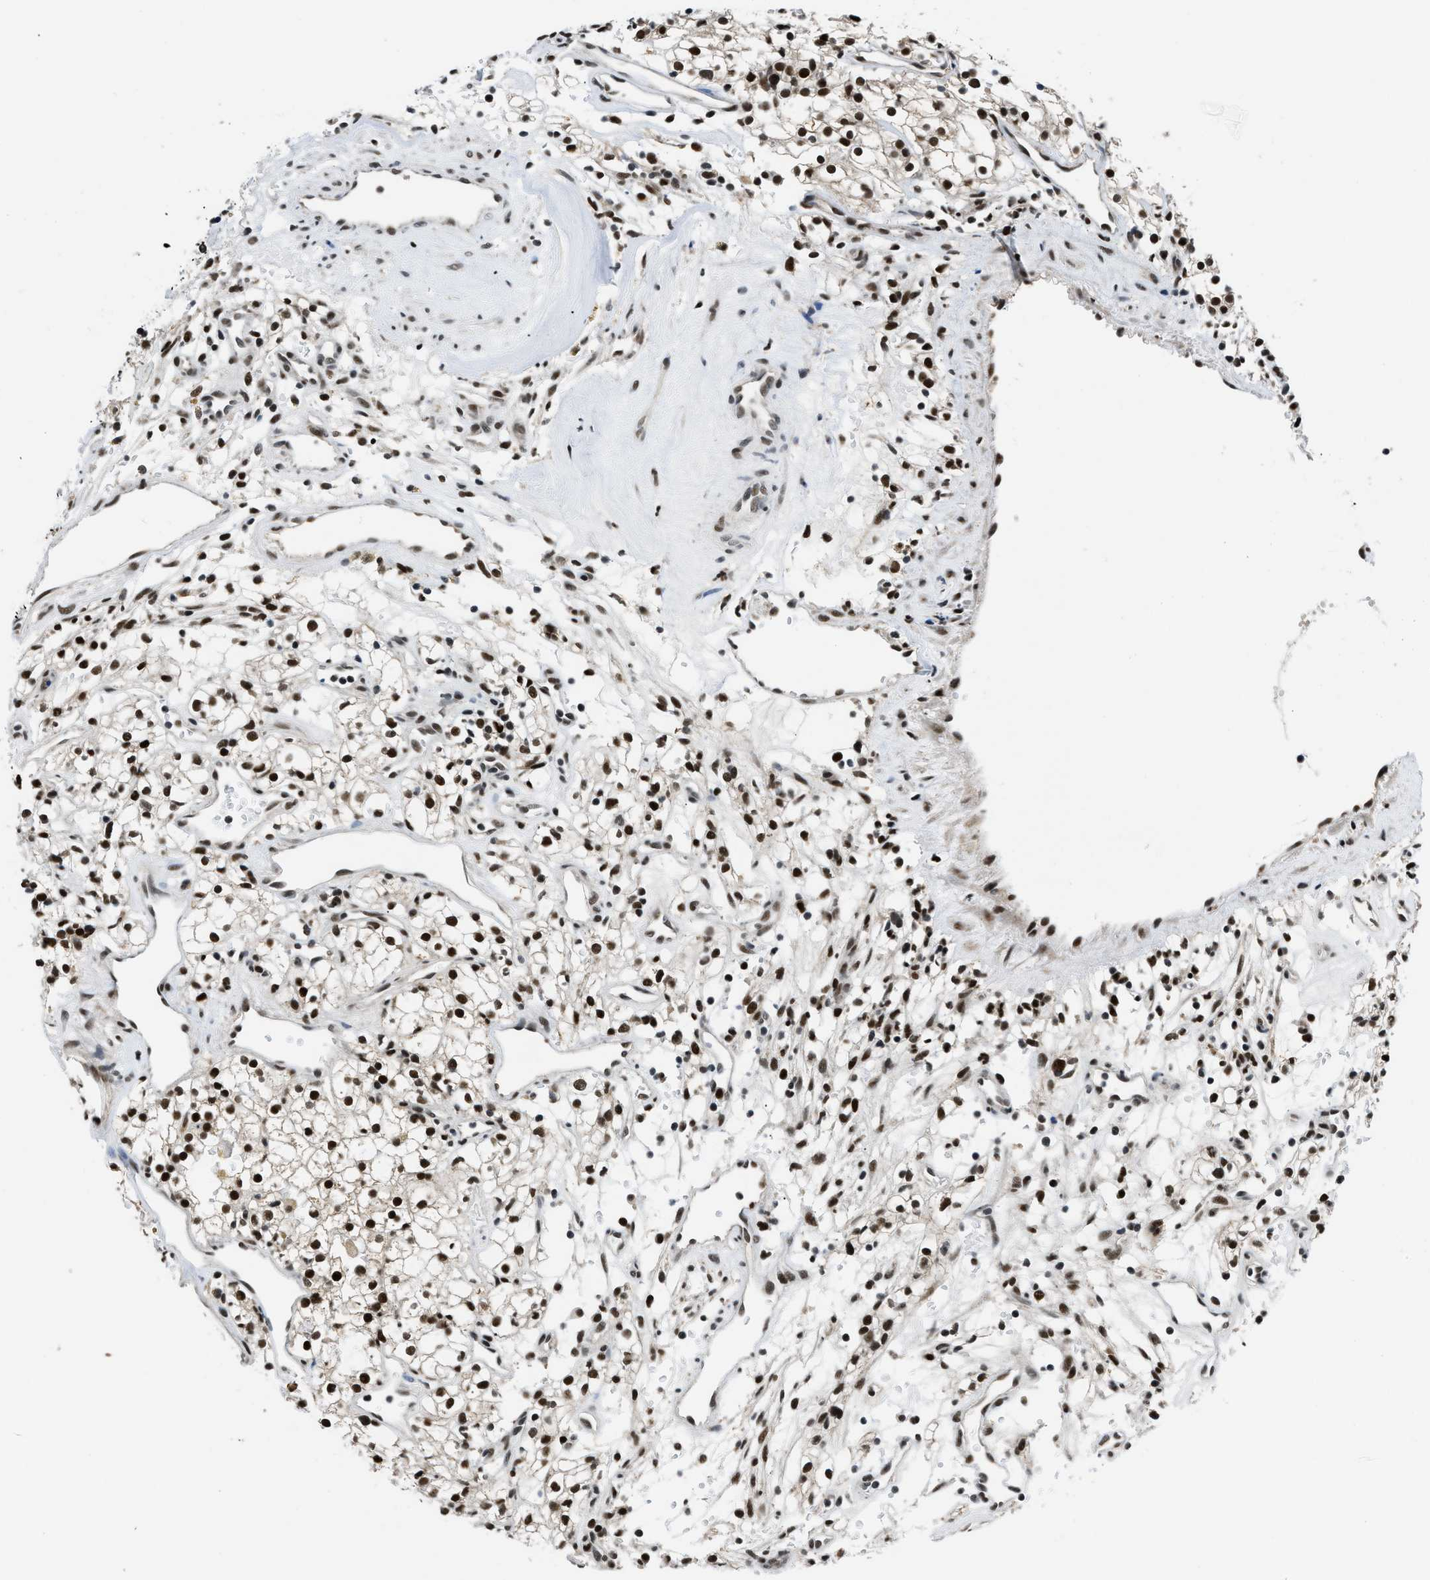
{"staining": {"intensity": "strong", "quantity": ">75%", "location": "nuclear"}, "tissue": "renal cancer", "cell_type": "Tumor cells", "image_type": "cancer", "snomed": [{"axis": "morphology", "description": "Adenocarcinoma, NOS"}, {"axis": "topography", "description": "Kidney"}], "caption": "Renal cancer (adenocarcinoma) was stained to show a protein in brown. There is high levels of strong nuclear staining in approximately >75% of tumor cells.", "gene": "KDM3B", "patient": {"sex": "male", "age": 59}}